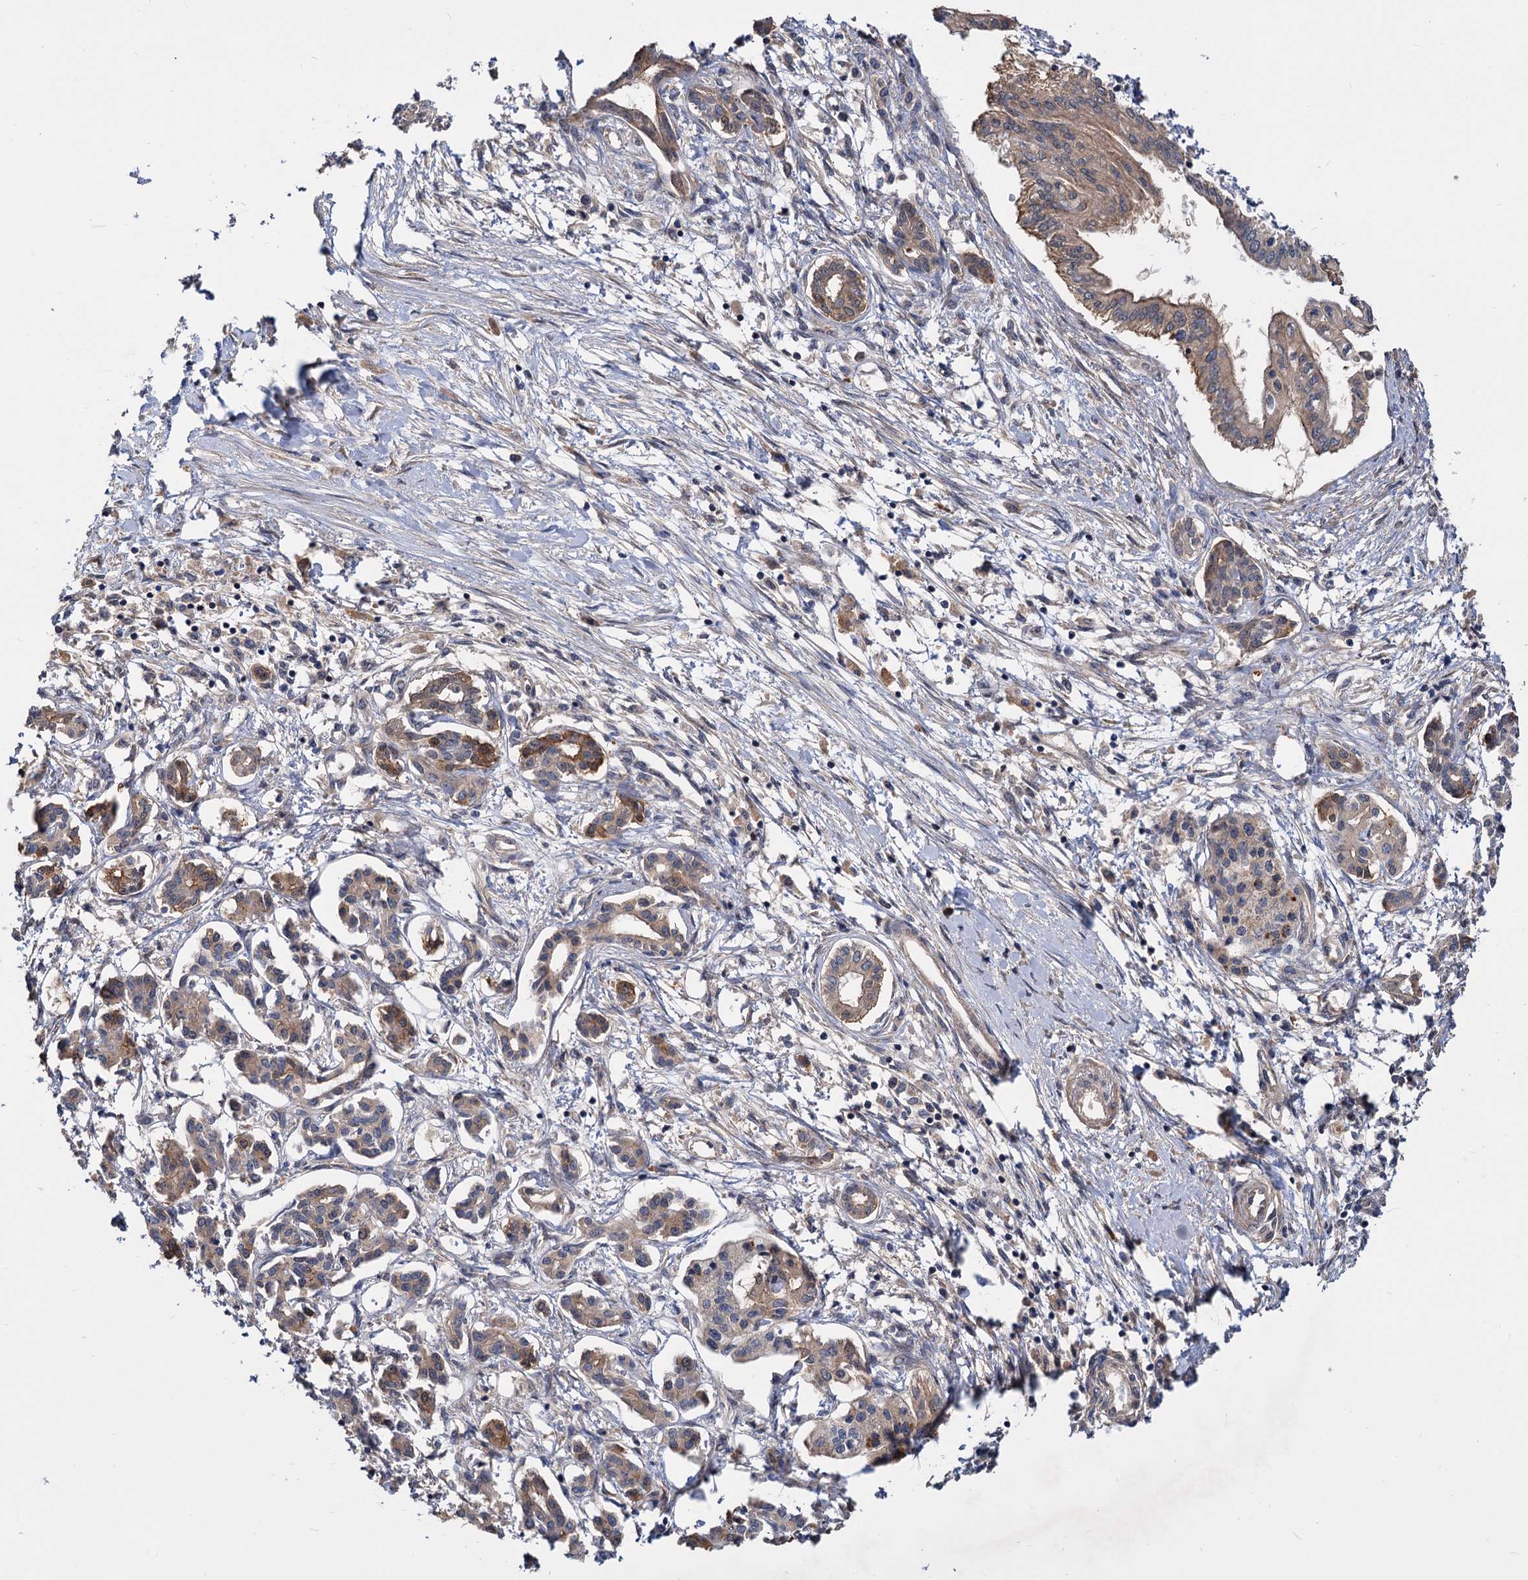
{"staining": {"intensity": "weak", "quantity": ">75%", "location": "cytoplasmic/membranous"}, "tissue": "pancreatic cancer", "cell_type": "Tumor cells", "image_type": "cancer", "snomed": [{"axis": "morphology", "description": "Adenocarcinoma, NOS"}, {"axis": "topography", "description": "Pancreas"}], "caption": "Pancreatic cancer (adenocarcinoma) stained for a protein reveals weak cytoplasmic/membranous positivity in tumor cells. (DAB (3,3'-diaminobenzidine) = brown stain, brightfield microscopy at high magnification).", "gene": "SNX15", "patient": {"sex": "female", "age": 50}}